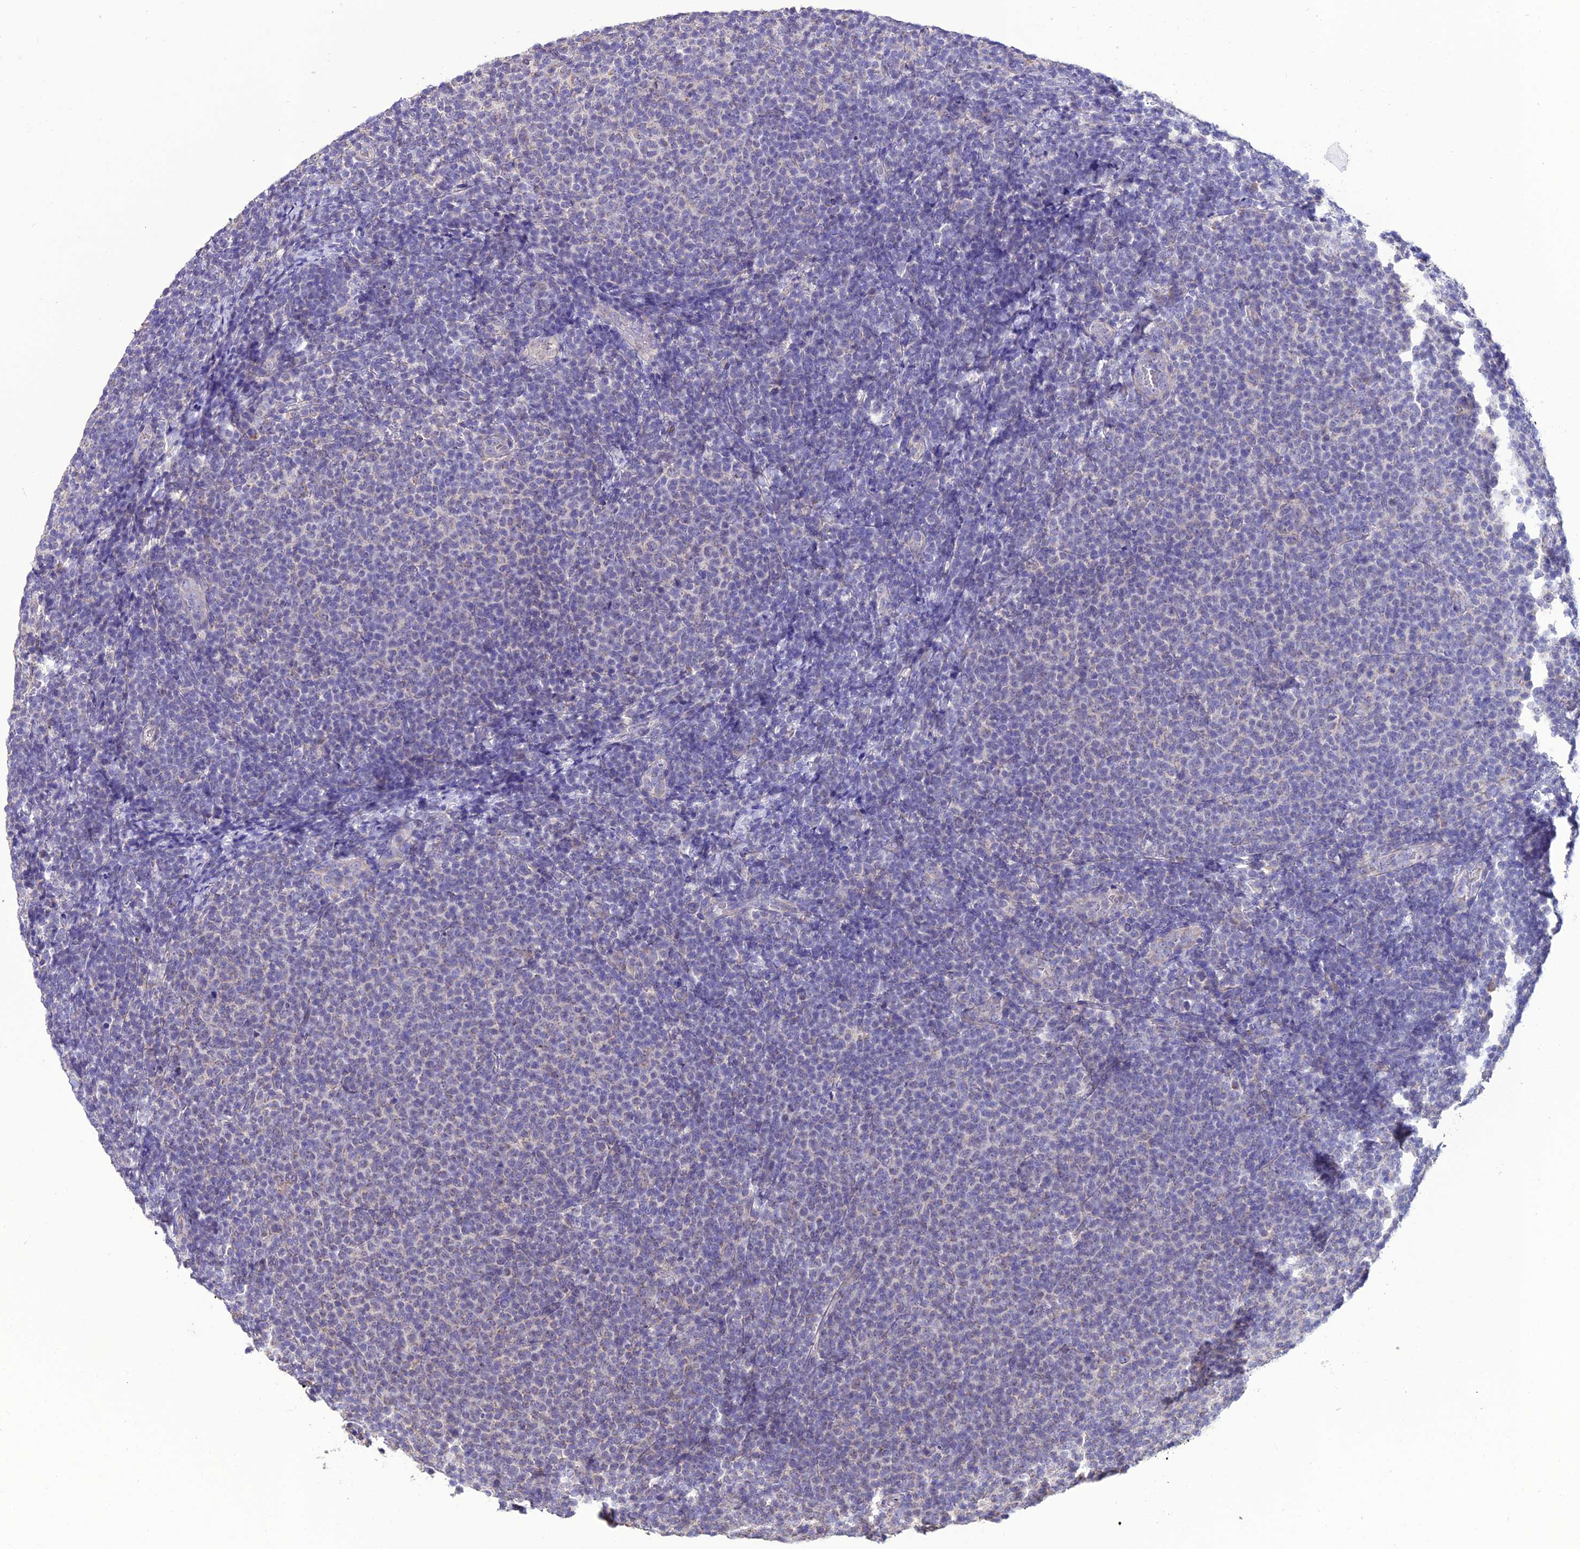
{"staining": {"intensity": "negative", "quantity": "none", "location": "none"}, "tissue": "lymphoma", "cell_type": "Tumor cells", "image_type": "cancer", "snomed": [{"axis": "morphology", "description": "Malignant lymphoma, non-Hodgkin's type, Low grade"}, {"axis": "topography", "description": "Lymph node"}], "caption": "Immunohistochemistry of lymphoma shows no positivity in tumor cells.", "gene": "HOGA1", "patient": {"sex": "male", "age": 66}}